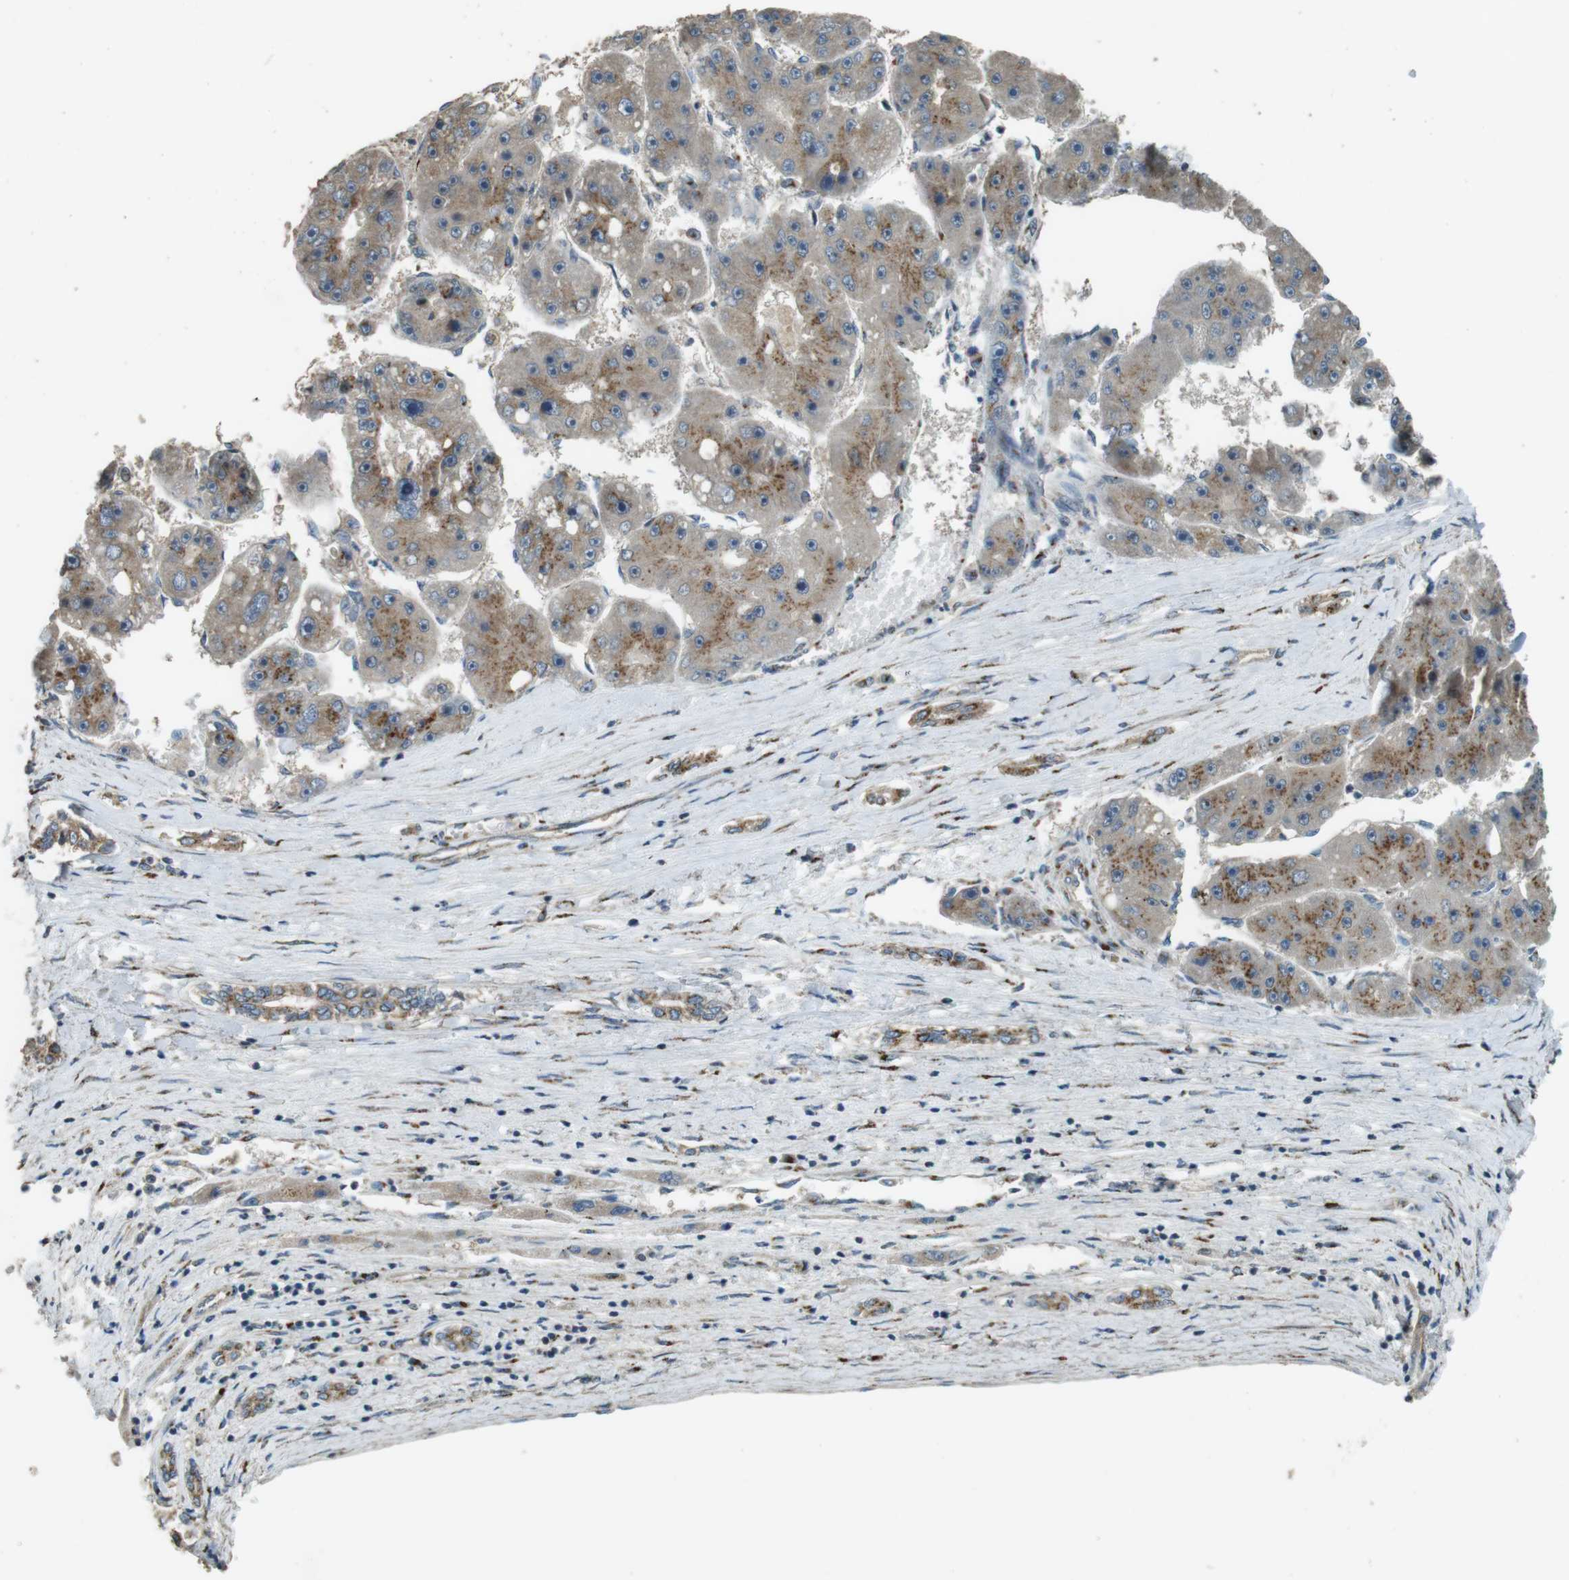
{"staining": {"intensity": "moderate", "quantity": ">75%", "location": "cytoplasmic/membranous"}, "tissue": "liver cancer", "cell_type": "Tumor cells", "image_type": "cancer", "snomed": [{"axis": "morphology", "description": "Carcinoma, Hepatocellular, NOS"}, {"axis": "topography", "description": "Liver"}], "caption": "Liver cancer stained with a brown dye exhibits moderate cytoplasmic/membranous positive staining in approximately >75% of tumor cells.", "gene": "TMEM115", "patient": {"sex": "female", "age": 61}}